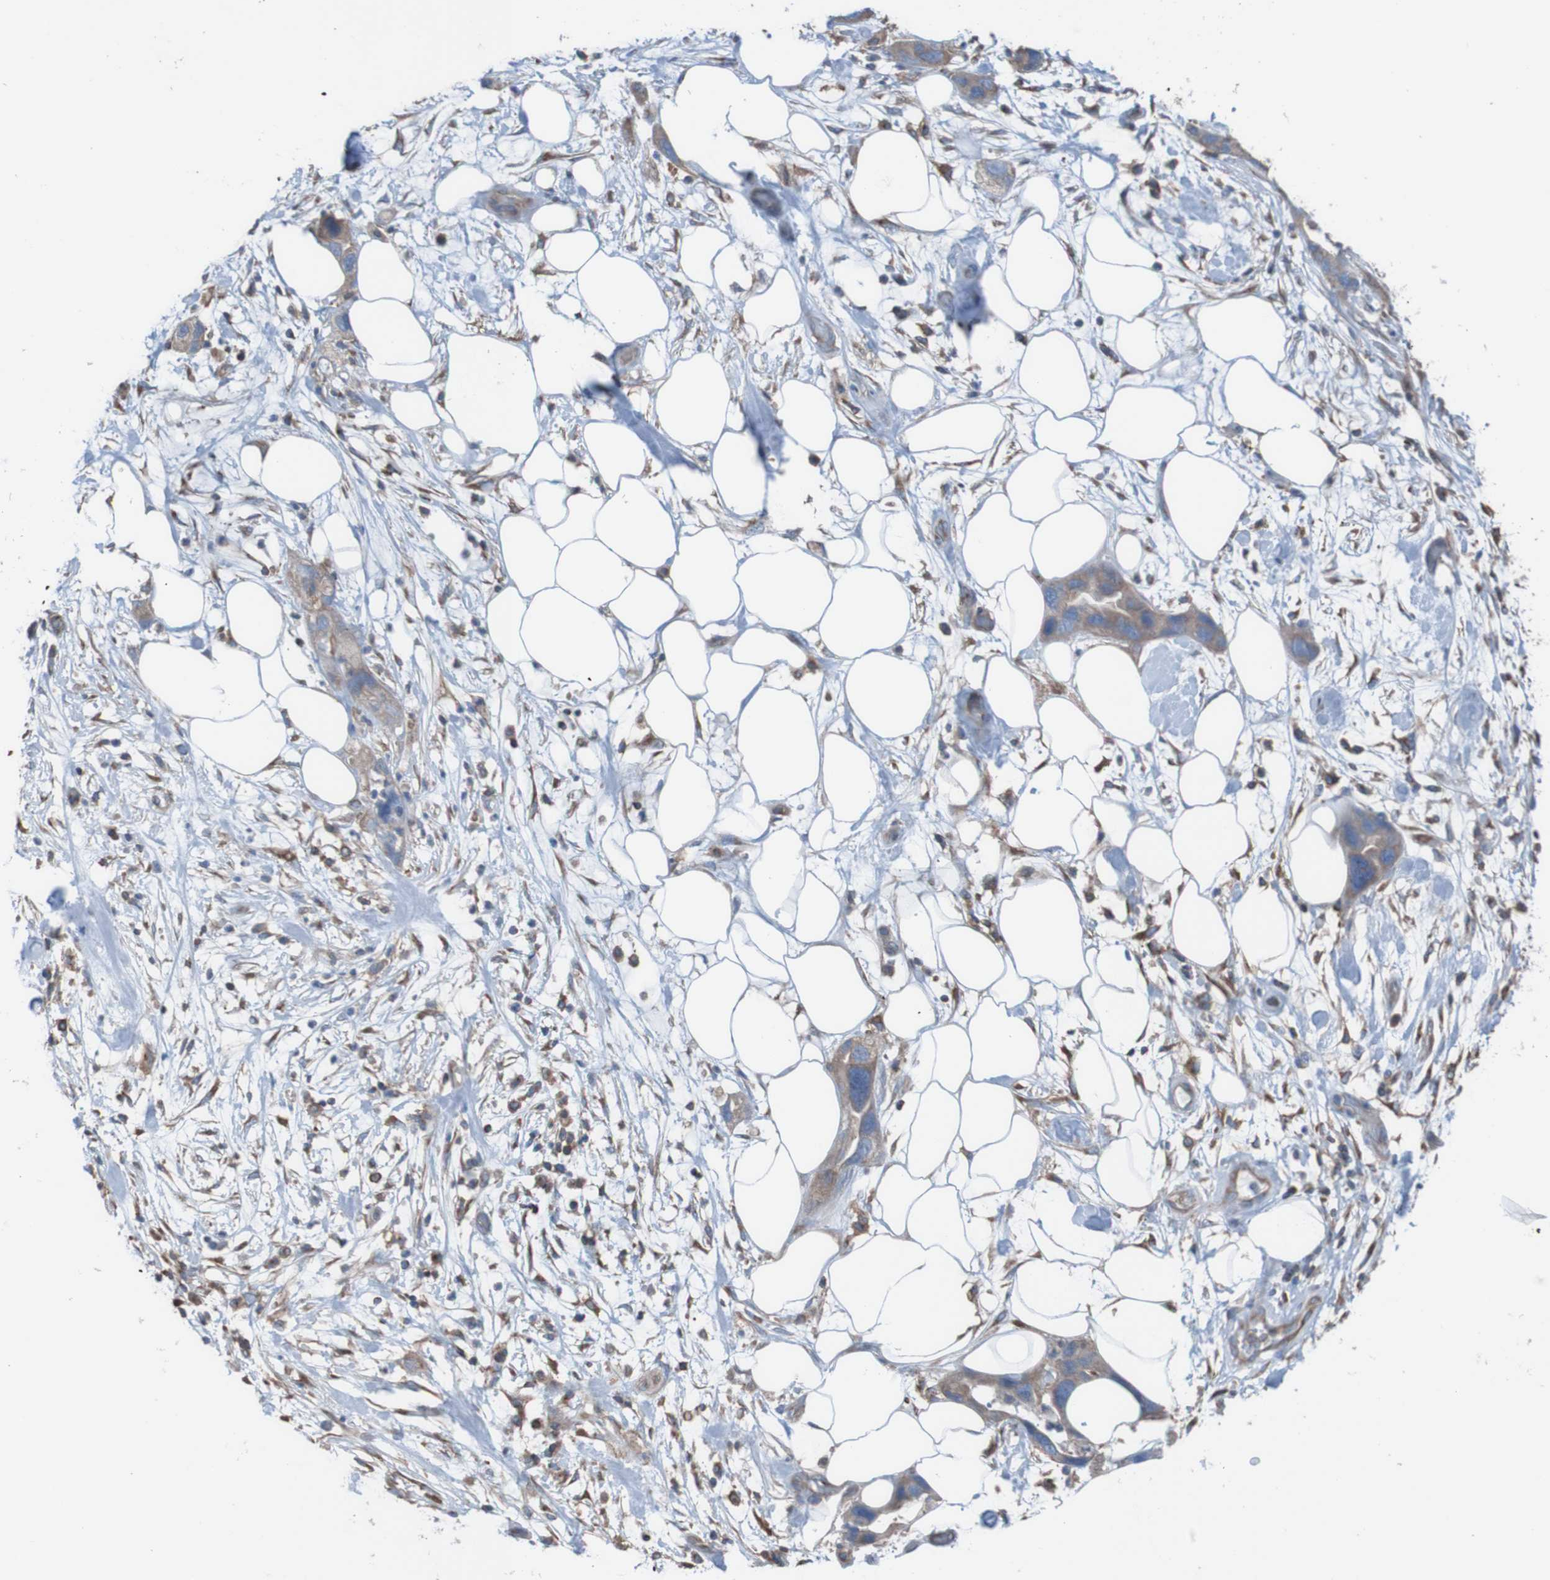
{"staining": {"intensity": "moderate", "quantity": ">75%", "location": "cytoplasmic/membranous"}, "tissue": "pancreatic cancer", "cell_type": "Tumor cells", "image_type": "cancer", "snomed": [{"axis": "morphology", "description": "Adenocarcinoma, NOS"}, {"axis": "topography", "description": "Pancreas"}], "caption": "Pancreatic cancer stained with a protein marker exhibits moderate staining in tumor cells.", "gene": "MINAR1", "patient": {"sex": "female", "age": 71}}